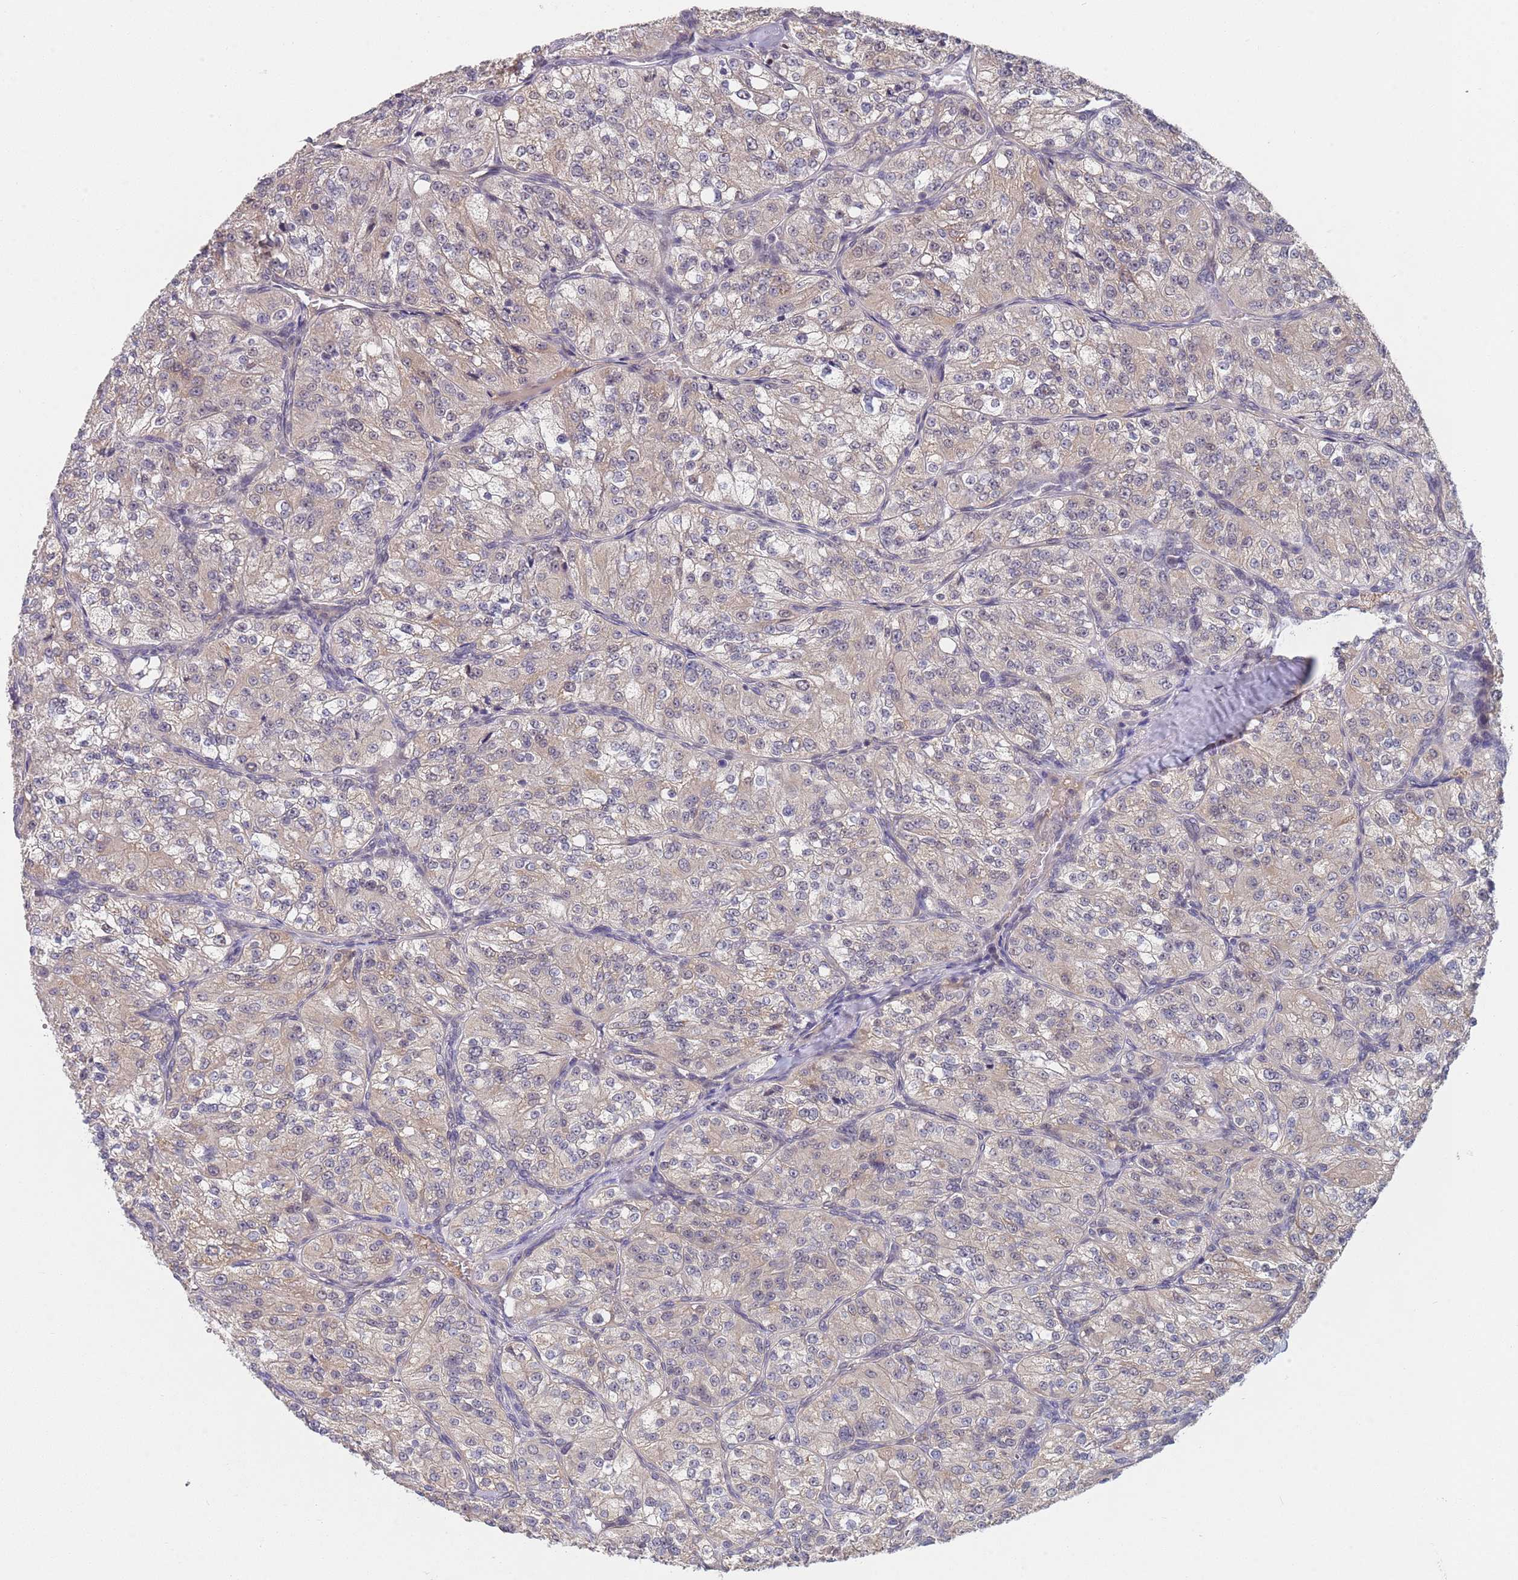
{"staining": {"intensity": "weak", "quantity": "<25%", "location": "cytoplasmic/membranous"}, "tissue": "renal cancer", "cell_type": "Tumor cells", "image_type": "cancer", "snomed": [{"axis": "morphology", "description": "Adenocarcinoma, NOS"}, {"axis": "topography", "description": "Kidney"}], "caption": "Immunohistochemistry (IHC) histopathology image of human adenocarcinoma (renal) stained for a protein (brown), which shows no positivity in tumor cells.", "gene": "B4GALT4", "patient": {"sex": "female", "age": 63}}